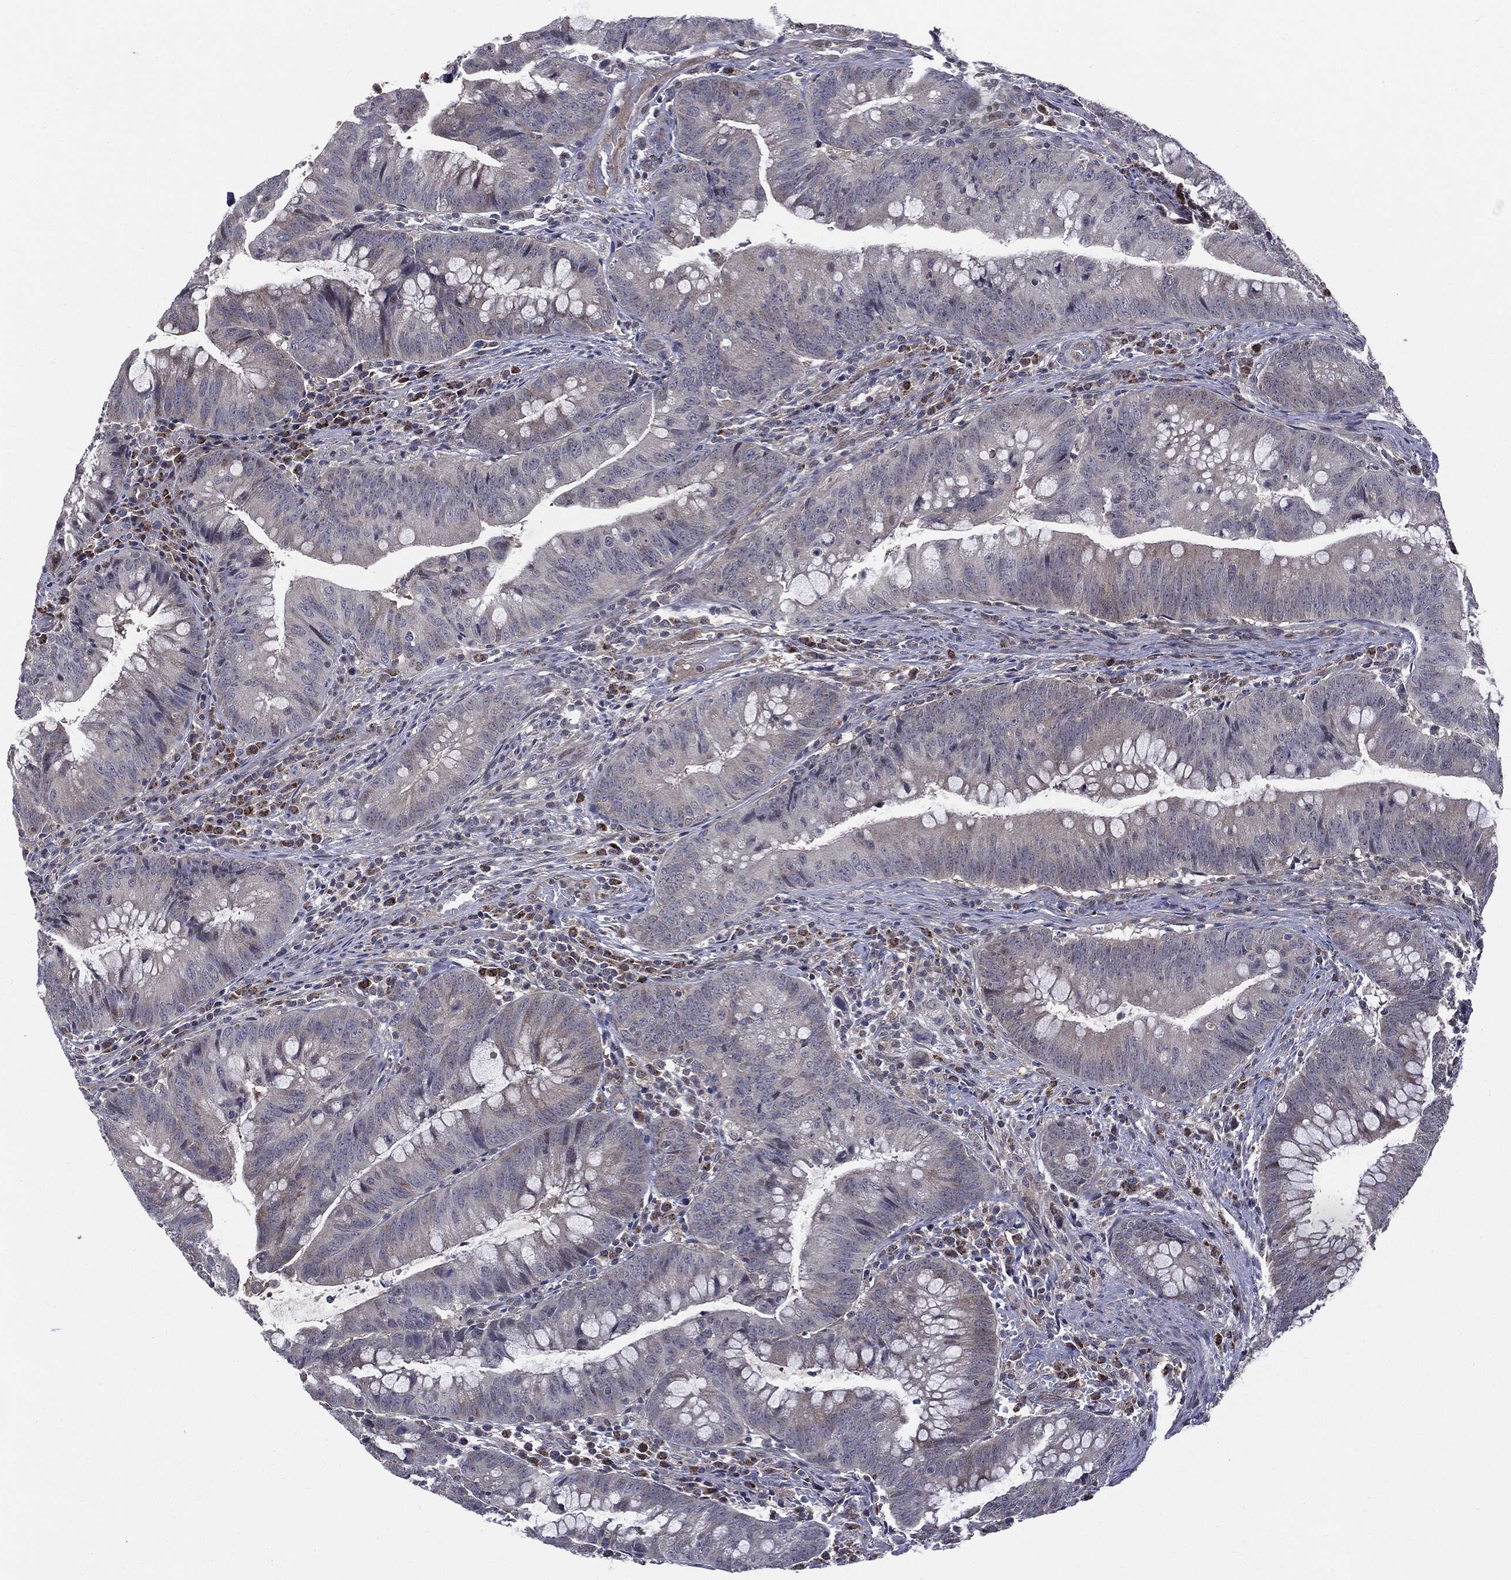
{"staining": {"intensity": "negative", "quantity": "none", "location": "none"}, "tissue": "colorectal cancer", "cell_type": "Tumor cells", "image_type": "cancer", "snomed": [{"axis": "morphology", "description": "Adenocarcinoma, NOS"}, {"axis": "topography", "description": "Colon"}], "caption": "Colorectal cancer was stained to show a protein in brown. There is no significant staining in tumor cells. (IHC, brightfield microscopy, high magnification).", "gene": "PTPA", "patient": {"sex": "male", "age": 62}}